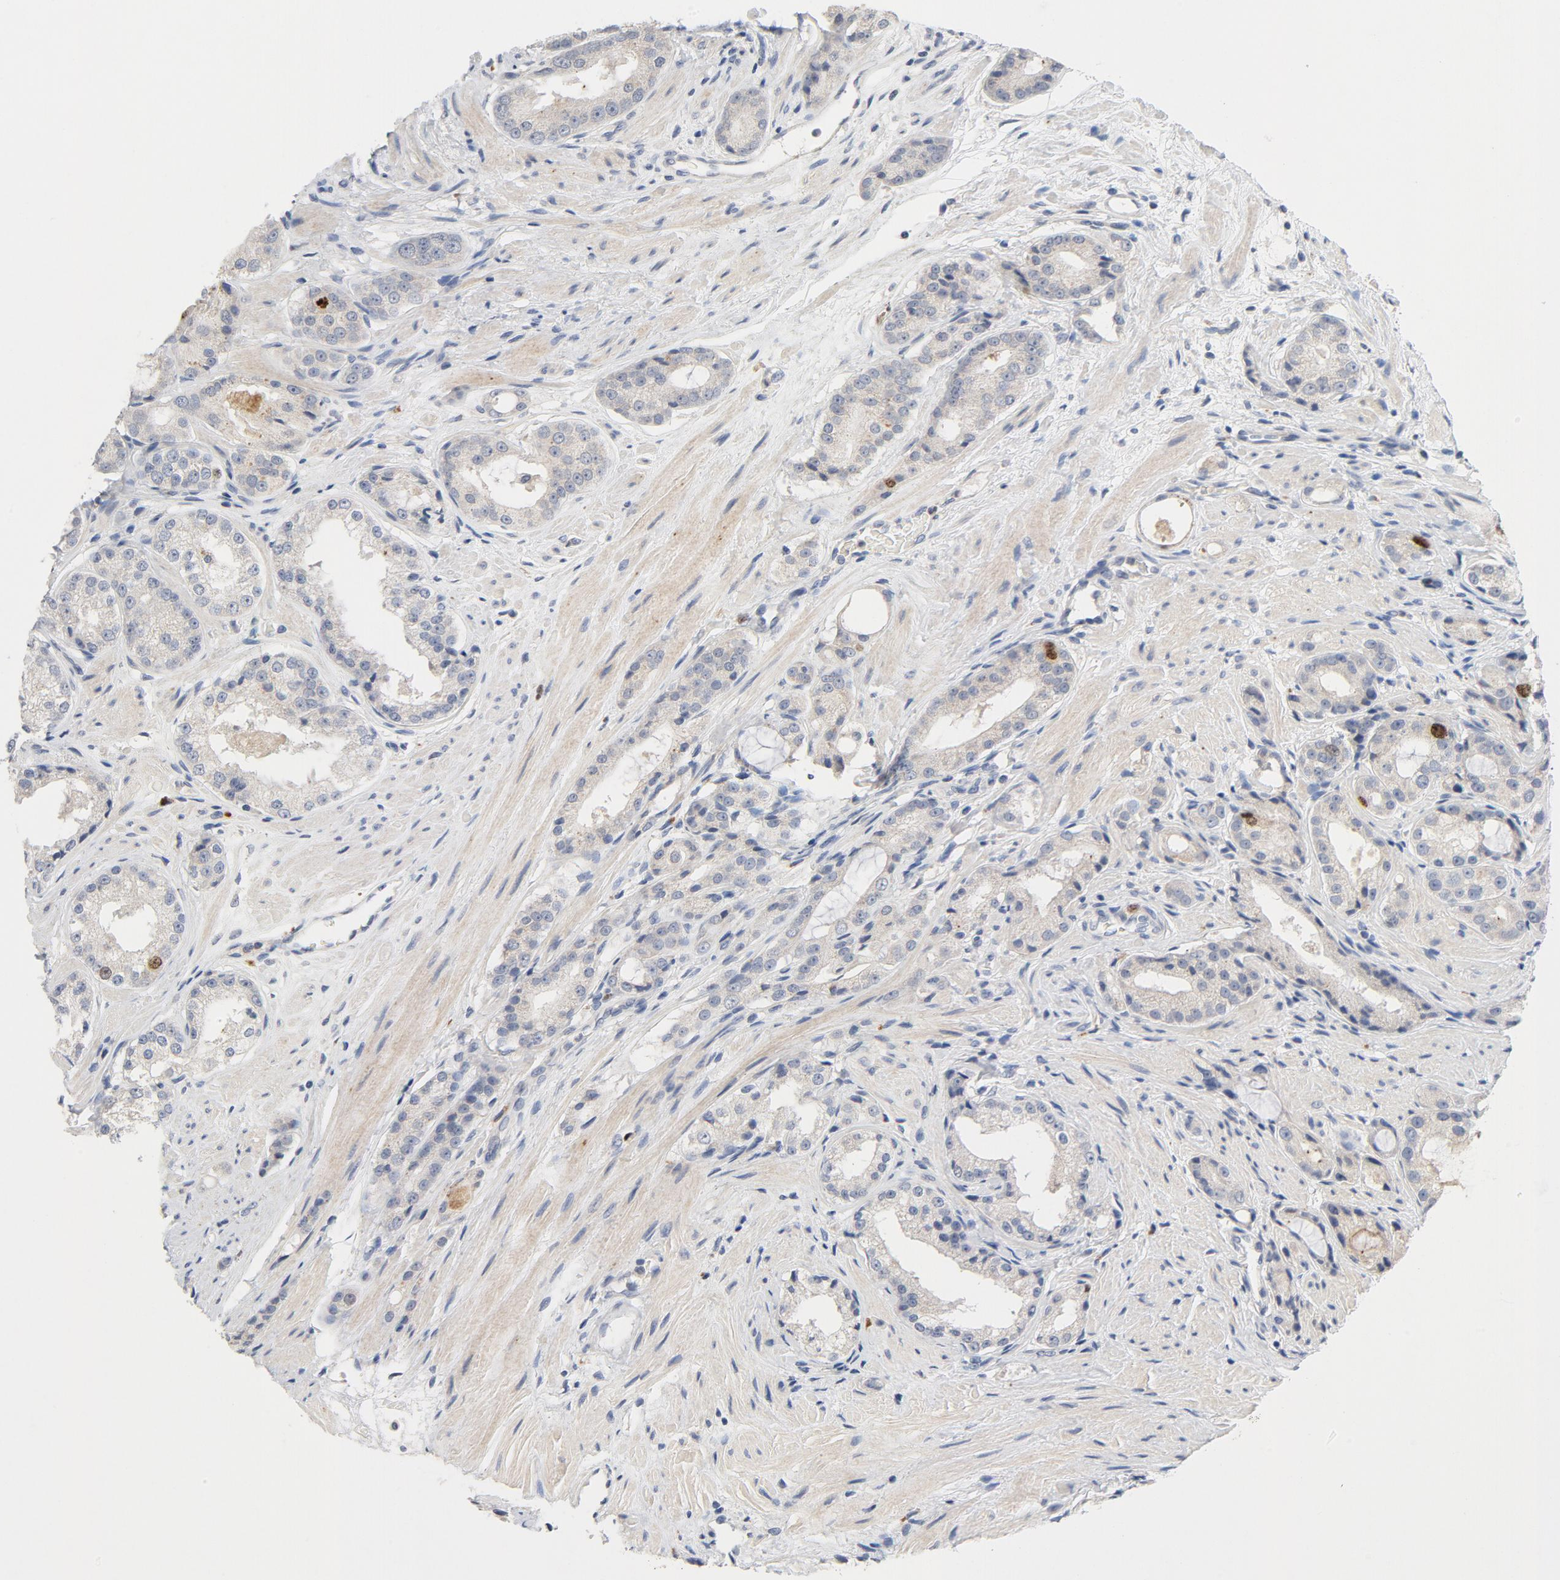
{"staining": {"intensity": "moderate", "quantity": "<25%", "location": "nuclear"}, "tissue": "prostate cancer", "cell_type": "Tumor cells", "image_type": "cancer", "snomed": [{"axis": "morphology", "description": "Adenocarcinoma, Medium grade"}, {"axis": "topography", "description": "Prostate"}], "caption": "Medium-grade adenocarcinoma (prostate) stained with a protein marker reveals moderate staining in tumor cells.", "gene": "BIRC5", "patient": {"sex": "male", "age": 60}}